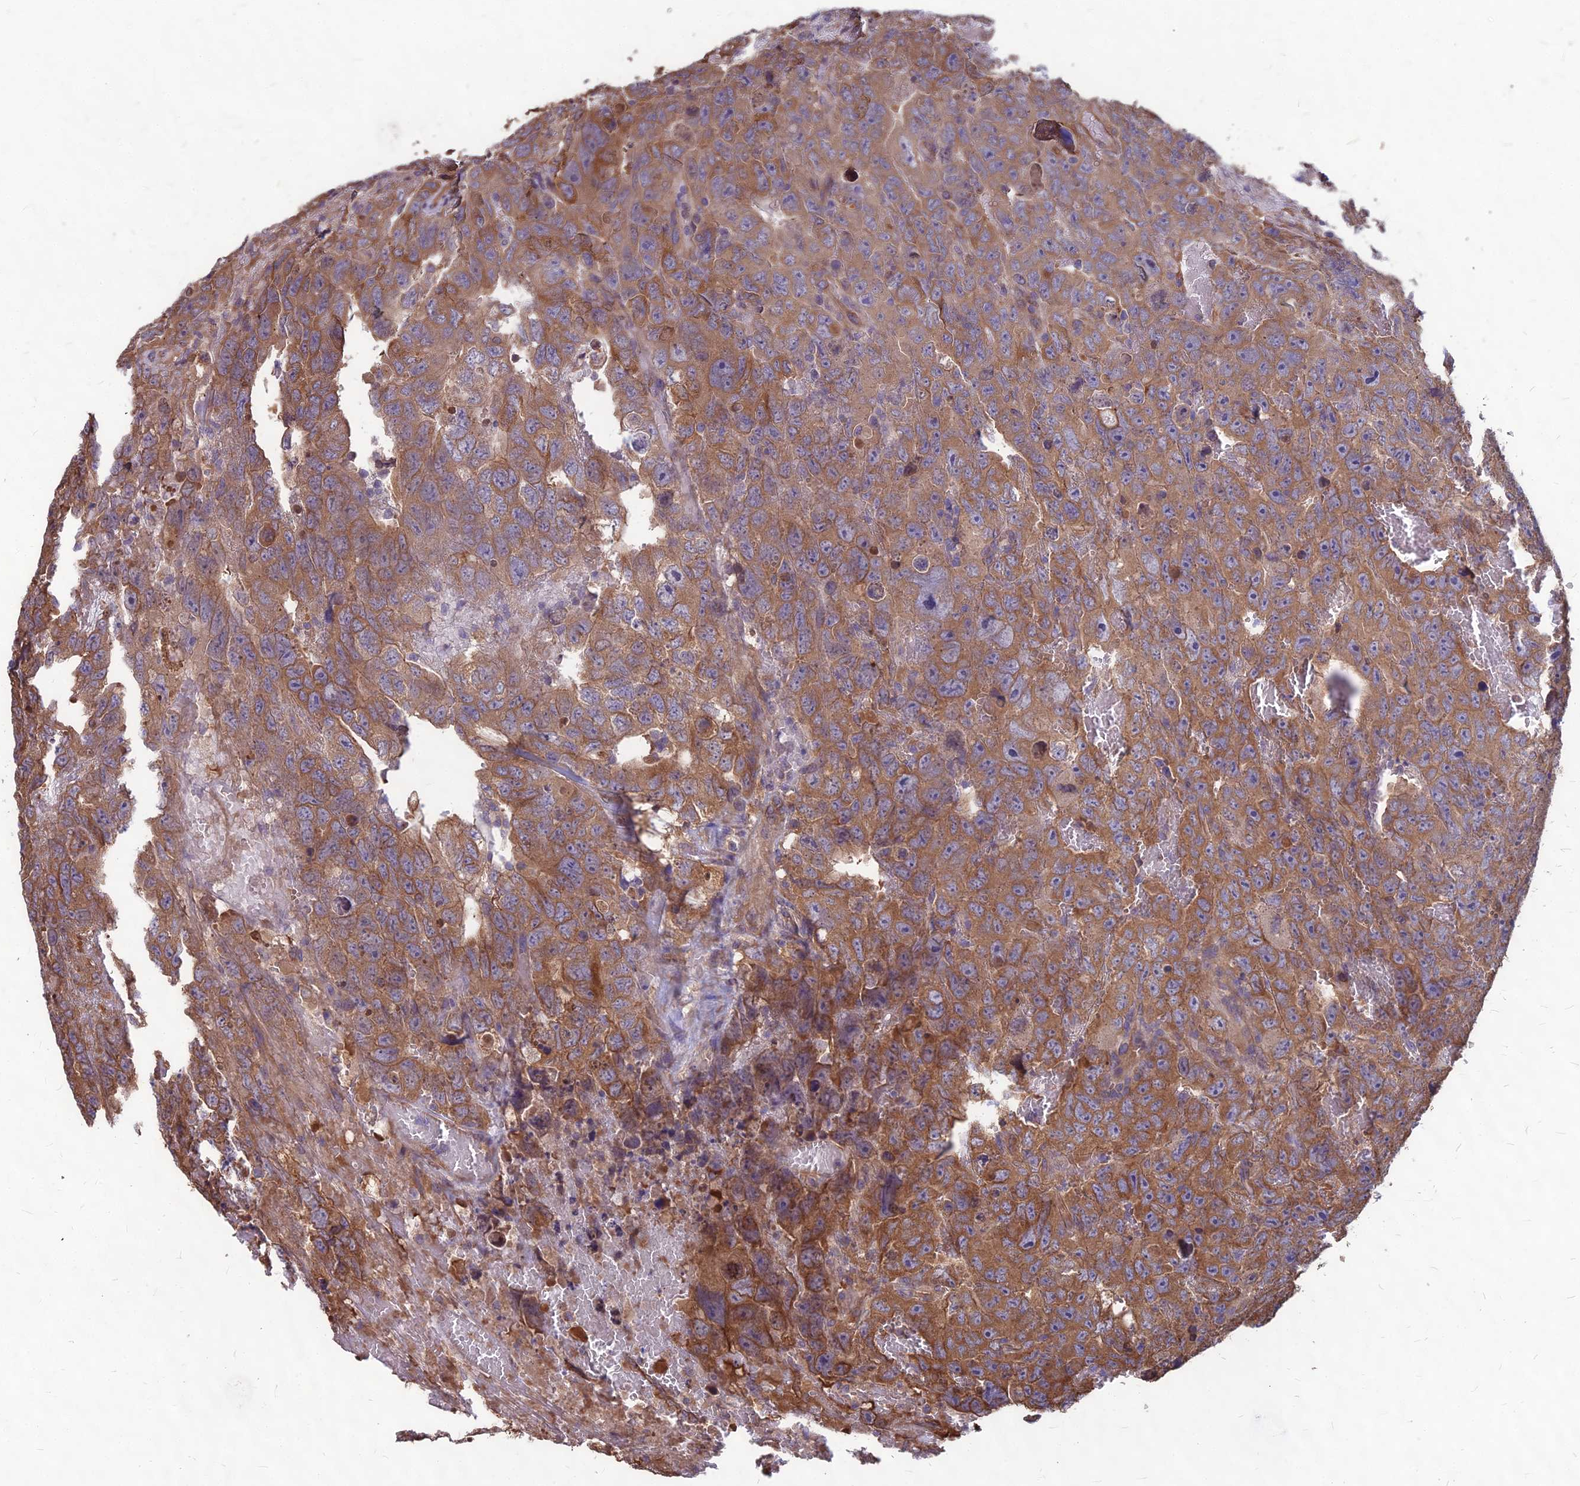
{"staining": {"intensity": "moderate", "quantity": ">75%", "location": "cytoplasmic/membranous"}, "tissue": "testis cancer", "cell_type": "Tumor cells", "image_type": "cancer", "snomed": [{"axis": "morphology", "description": "Carcinoma, Embryonal, NOS"}, {"axis": "topography", "description": "Testis"}], "caption": "A brown stain labels moderate cytoplasmic/membranous expression of a protein in testis embryonal carcinoma tumor cells.", "gene": "LSM6", "patient": {"sex": "male", "age": 45}}